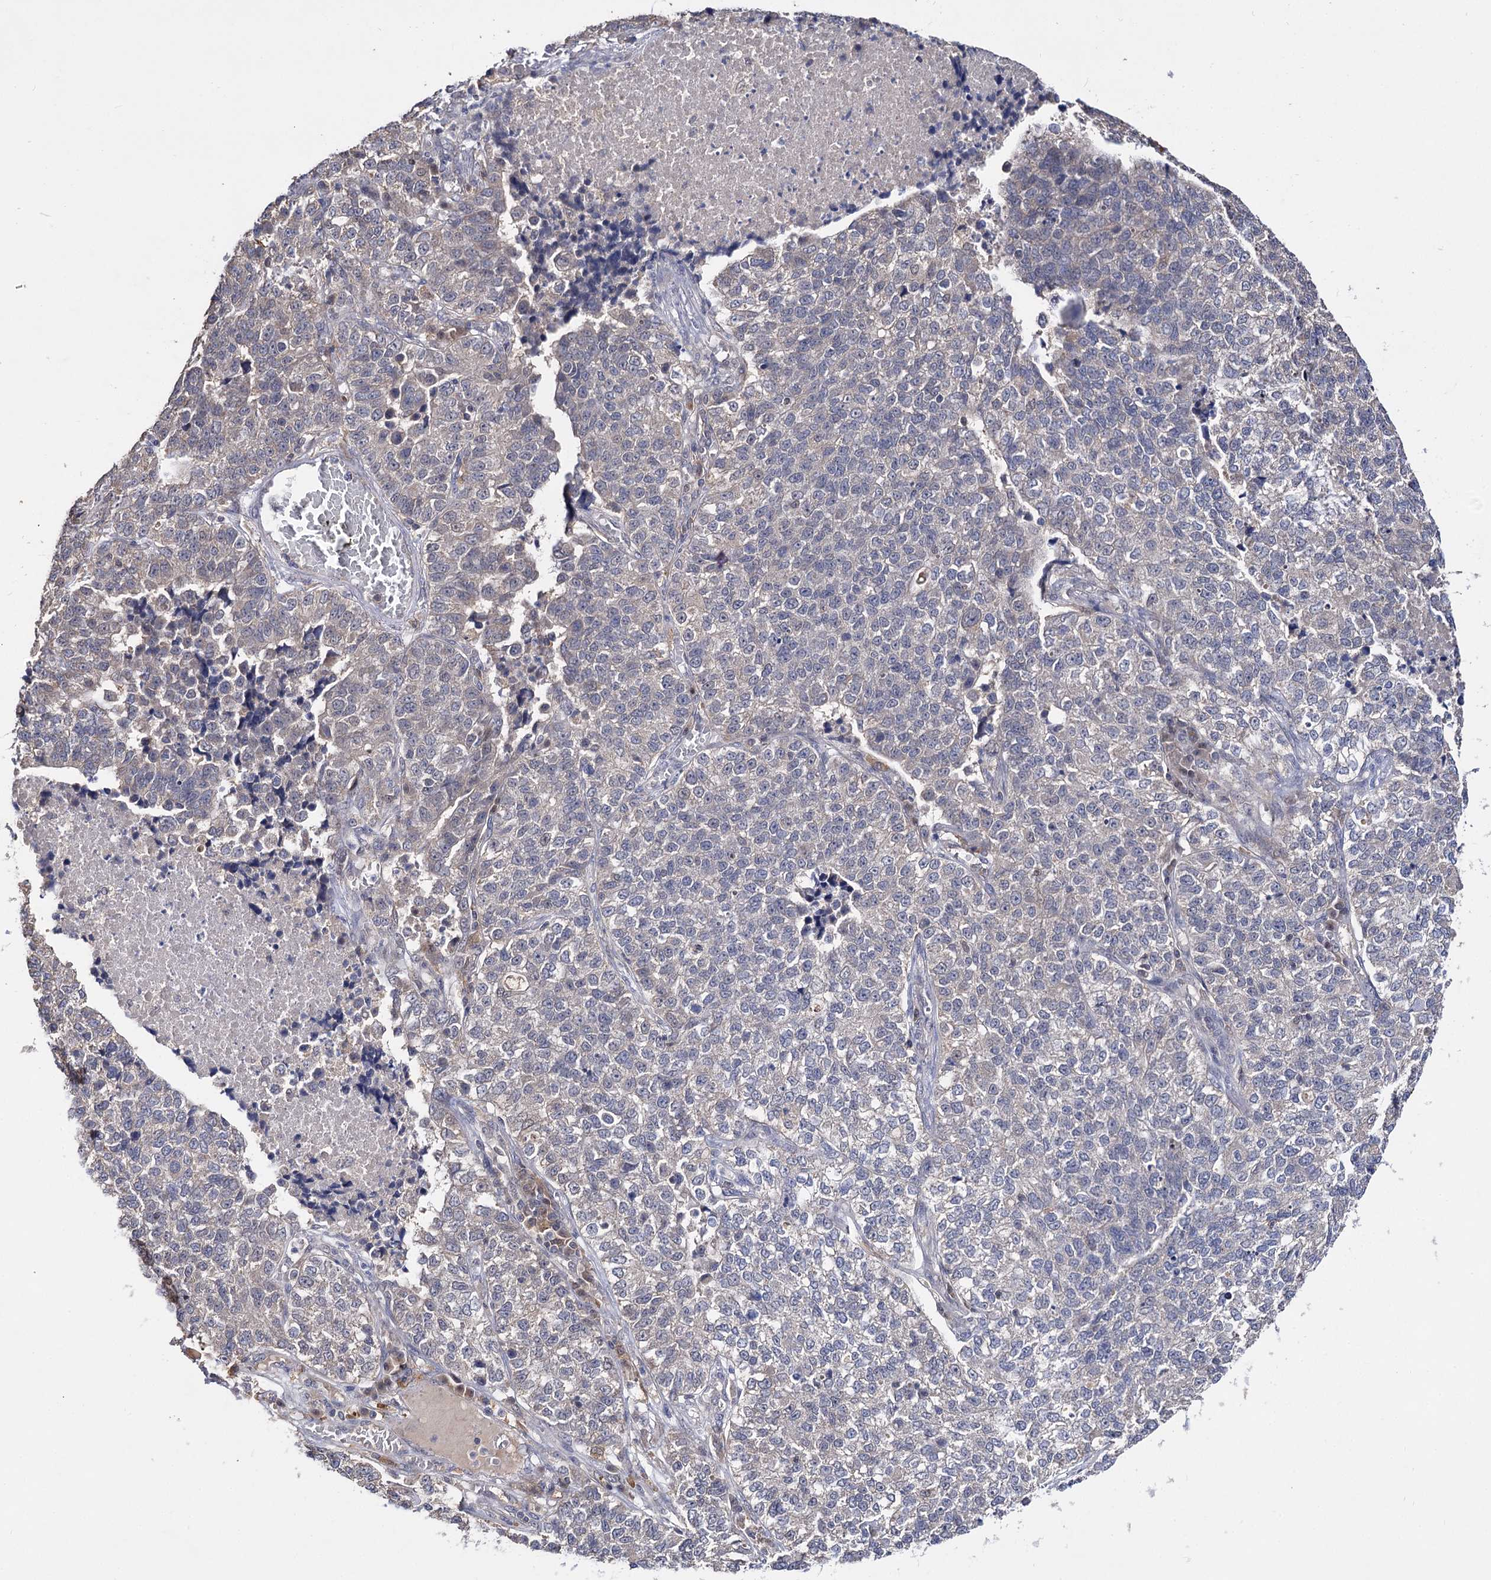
{"staining": {"intensity": "negative", "quantity": "none", "location": "none"}, "tissue": "lung cancer", "cell_type": "Tumor cells", "image_type": "cancer", "snomed": [{"axis": "morphology", "description": "Adenocarcinoma, NOS"}, {"axis": "topography", "description": "Lung"}], "caption": "Immunohistochemical staining of human adenocarcinoma (lung) shows no significant positivity in tumor cells.", "gene": "ACTR6", "patient": {"sex": "male", "age": 49}}